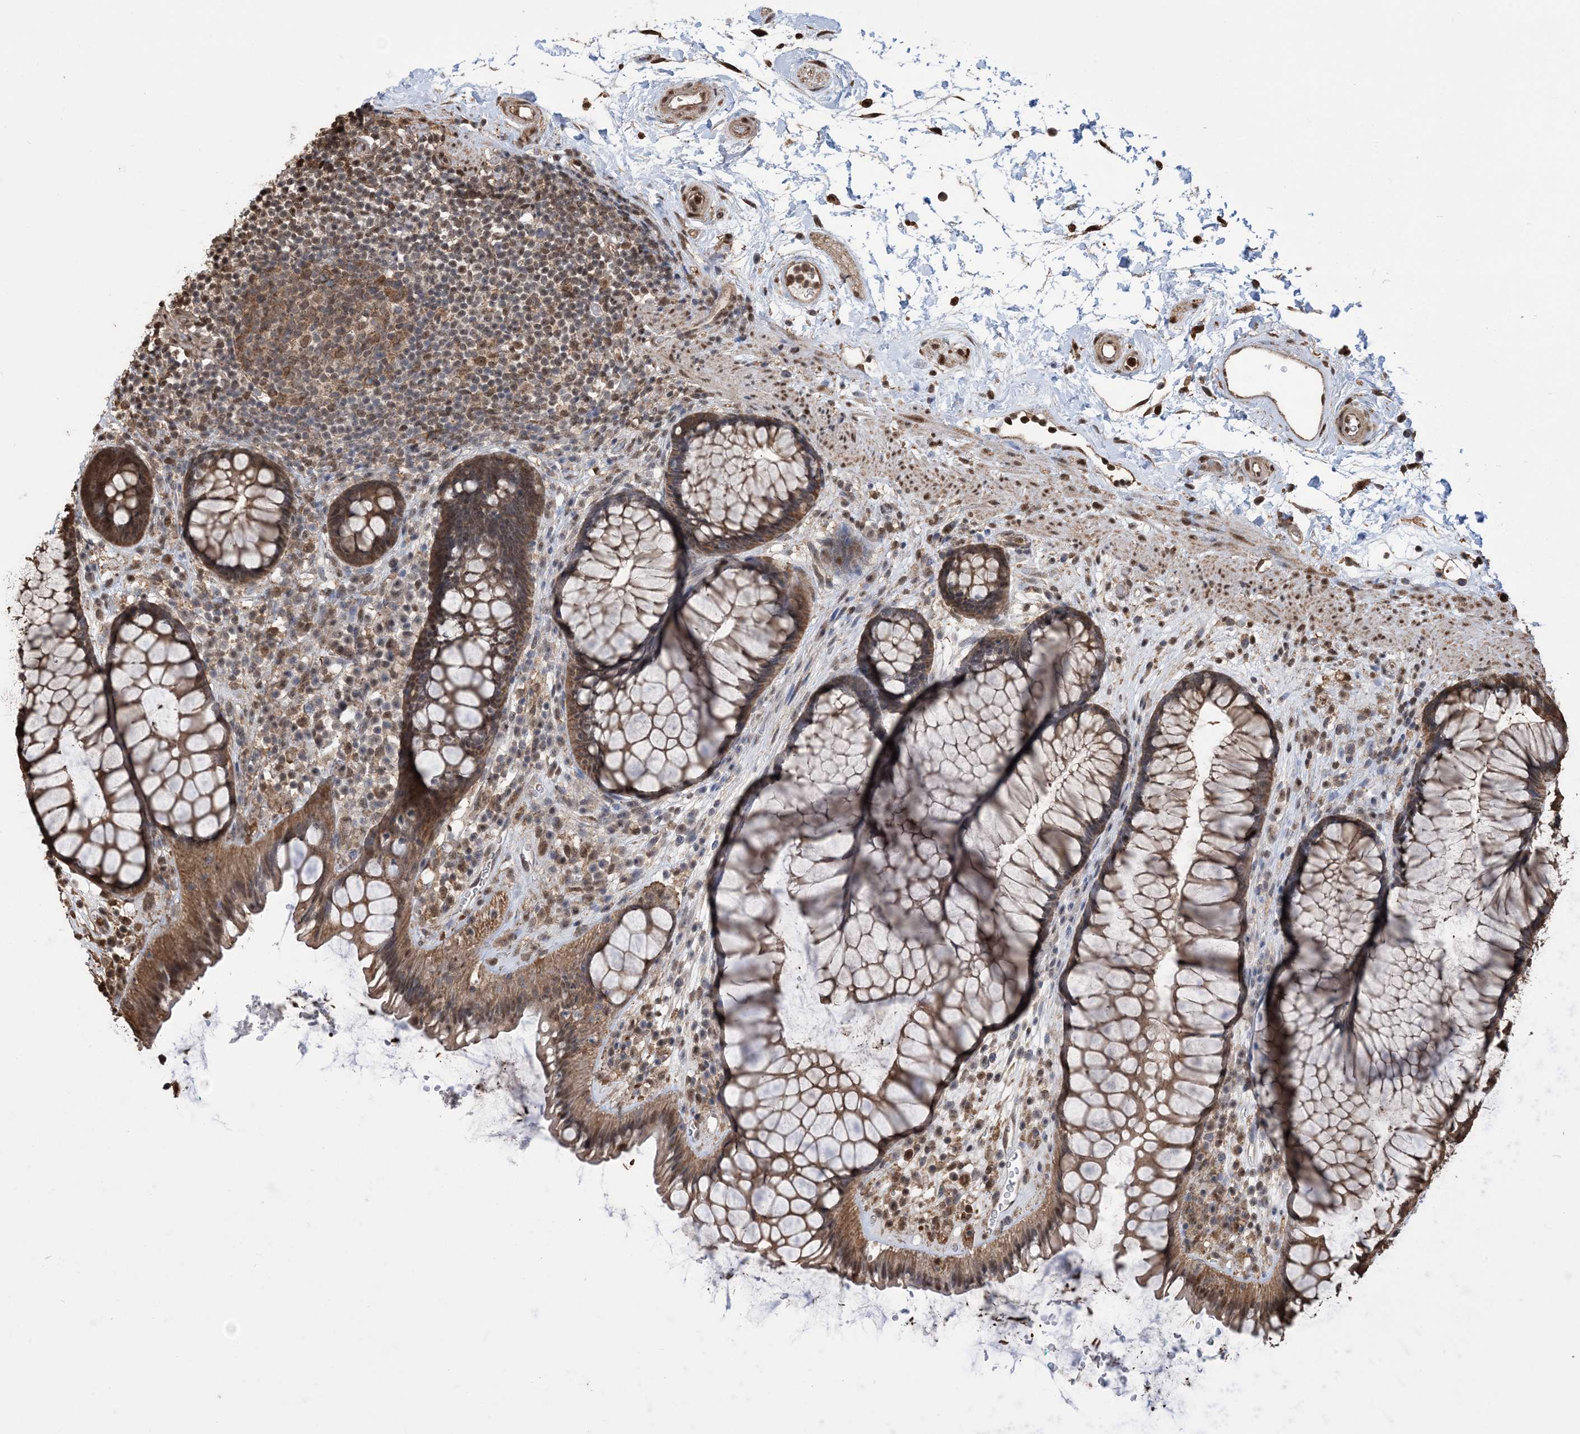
{"staining": {"intensity": "moderate", "quantity": ">75%", "location": "cytoplasmic/membranous"}, "tissue": "rectum", "cell_type": "Glandular cells", "image_type": "normal", "snomed": [{"axis": "morphology", "description": "Normal tissue, NOS"}, {"axis": "topography", "description": "Rectum"}], "caption": "DAB immunohistochemical staining of unremarkable rectum demonstrates moderate cytoplasmic/membranous protein staining in approximately >75% of glandular cells. (IHC, brightfield microscopy, high magnification).", "gene": "HSPA1A", "patient": {"sex": "male", "age": 51}}